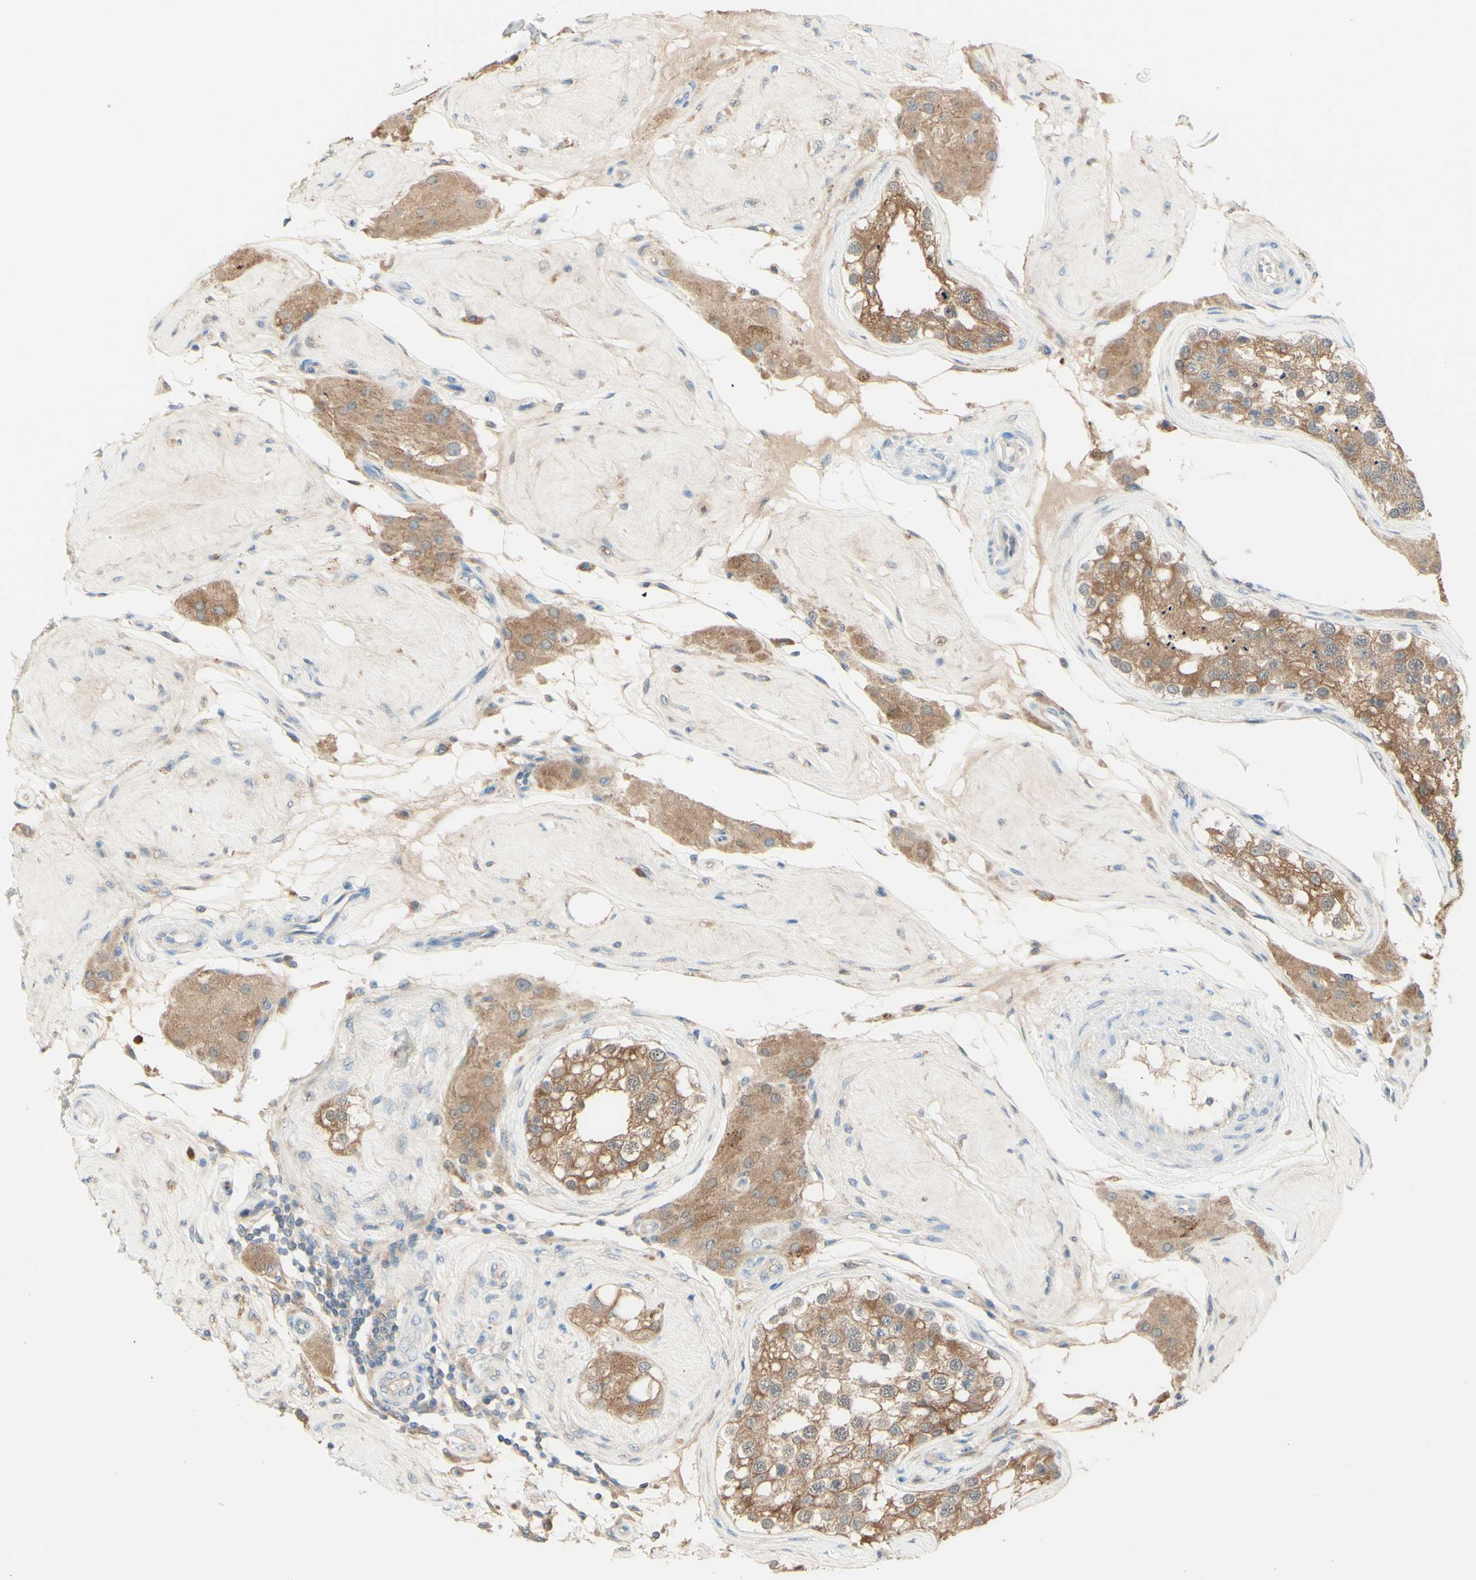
{"staining": {"intensity": "moderate", "quantity": ">75%", "location": "cytoplasmic/membranous,nuclear"}, "tissue": "testis", "cell_type": "Cells in seminiferous ducts", "image_type": "normal", "snomed": [{"axis": "morphology", "description": "Normal tissue, NOS"}, {"axis": "topography", "description": "Testis"}], "caption": "Cells in seminiferous ducts exhibit moderate cytoplasmic/membranous,nuclear positivity in about >75% of cells in benign testis.", "gene": "MTM1", "patient": {"sex": "male", "age": 68}}